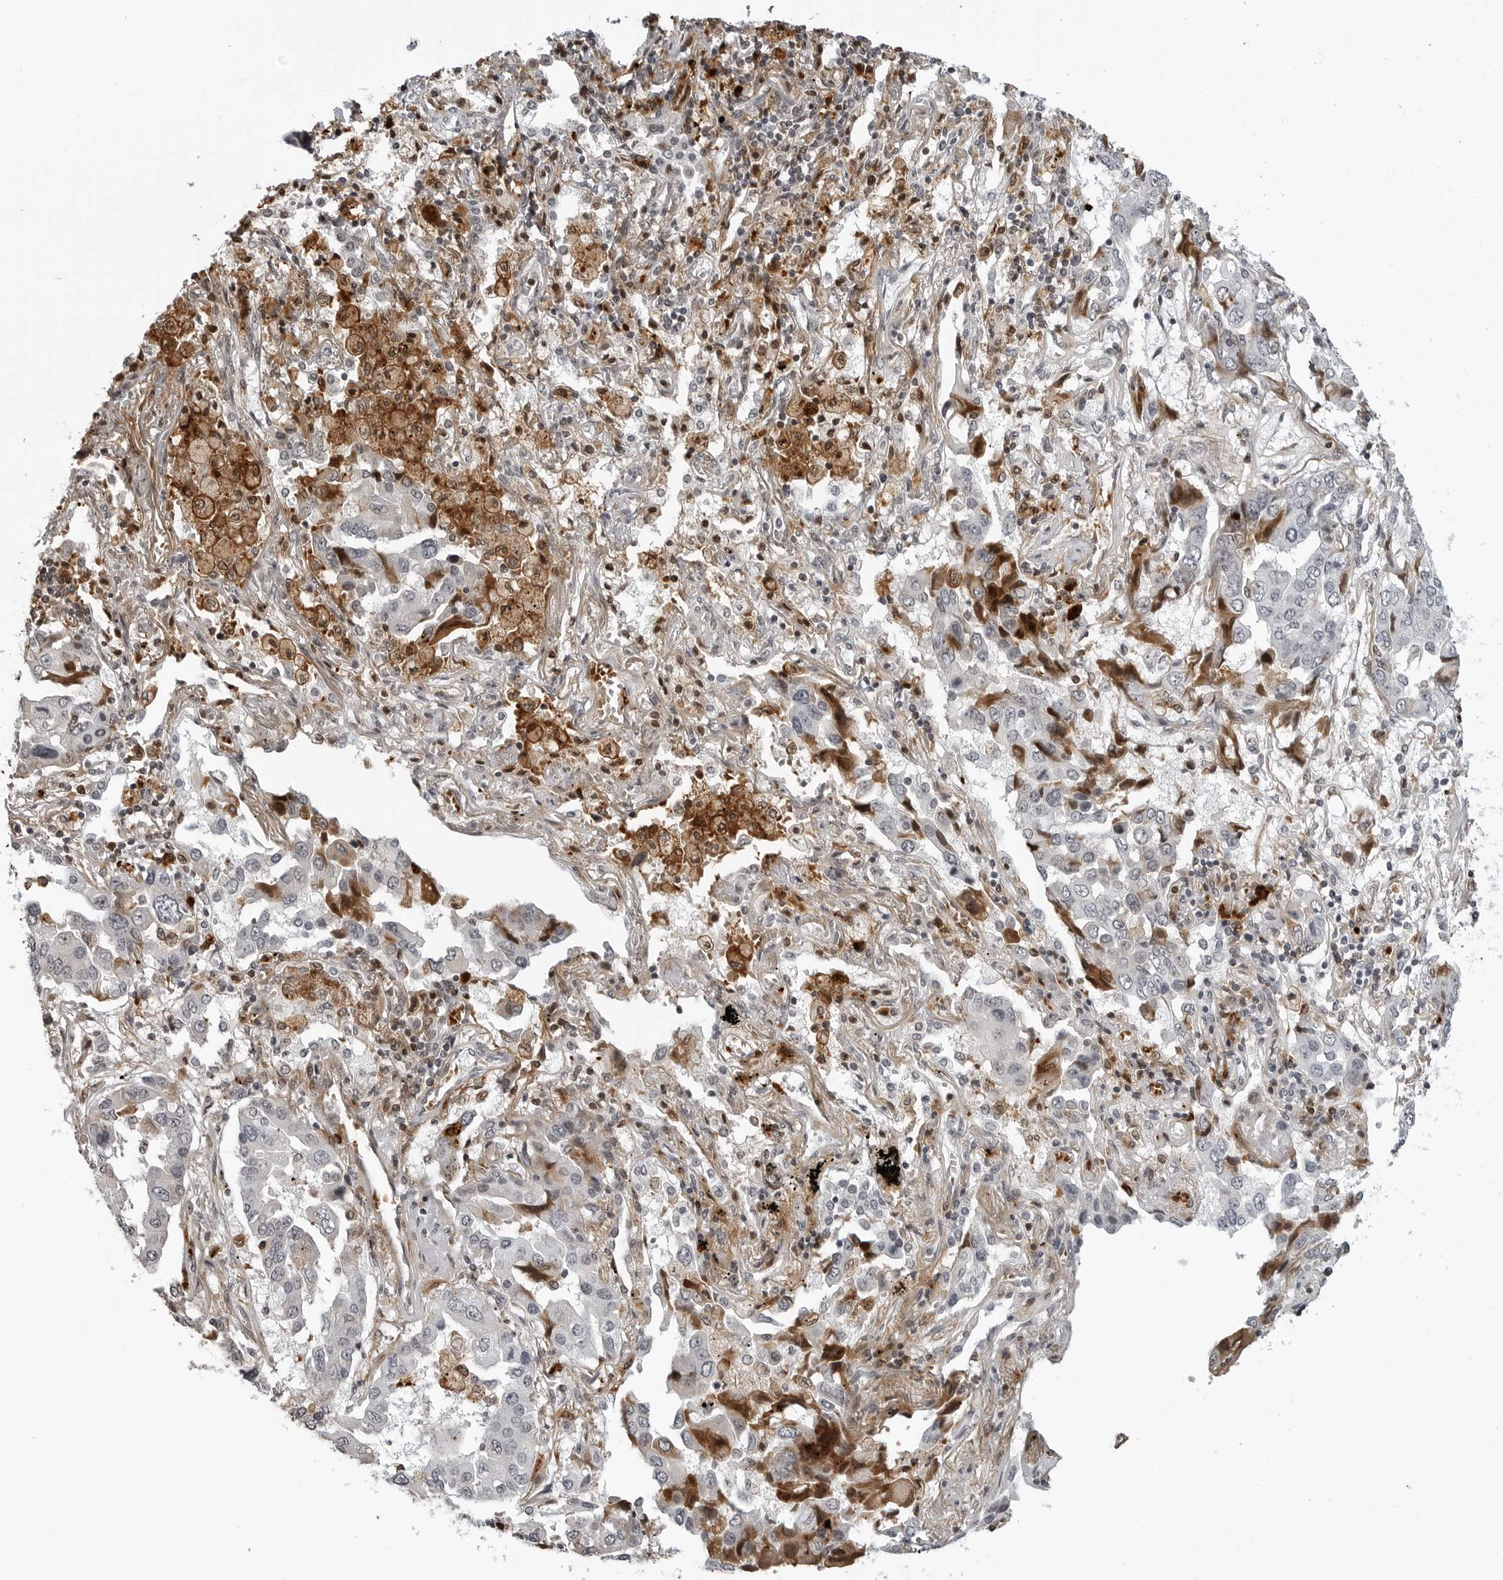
{"staining": {"intensity": "negative", "quantity": "none", "location": "none"}, "tissue": "lung cancer", "cell_type": "Tumor cells", "image_type": "cancer", "snomed": [{"axis": "morphology", "description": "Adenocarcinoma, NOS"}, {"axis": "topography", "description": "Lung"}], "caption": "The histopathology image shows no significant staining in tumor cells of lung adenocarcinoma.", "gene": "CXCR5", "patient": {"sex": "female", "age": 65}}